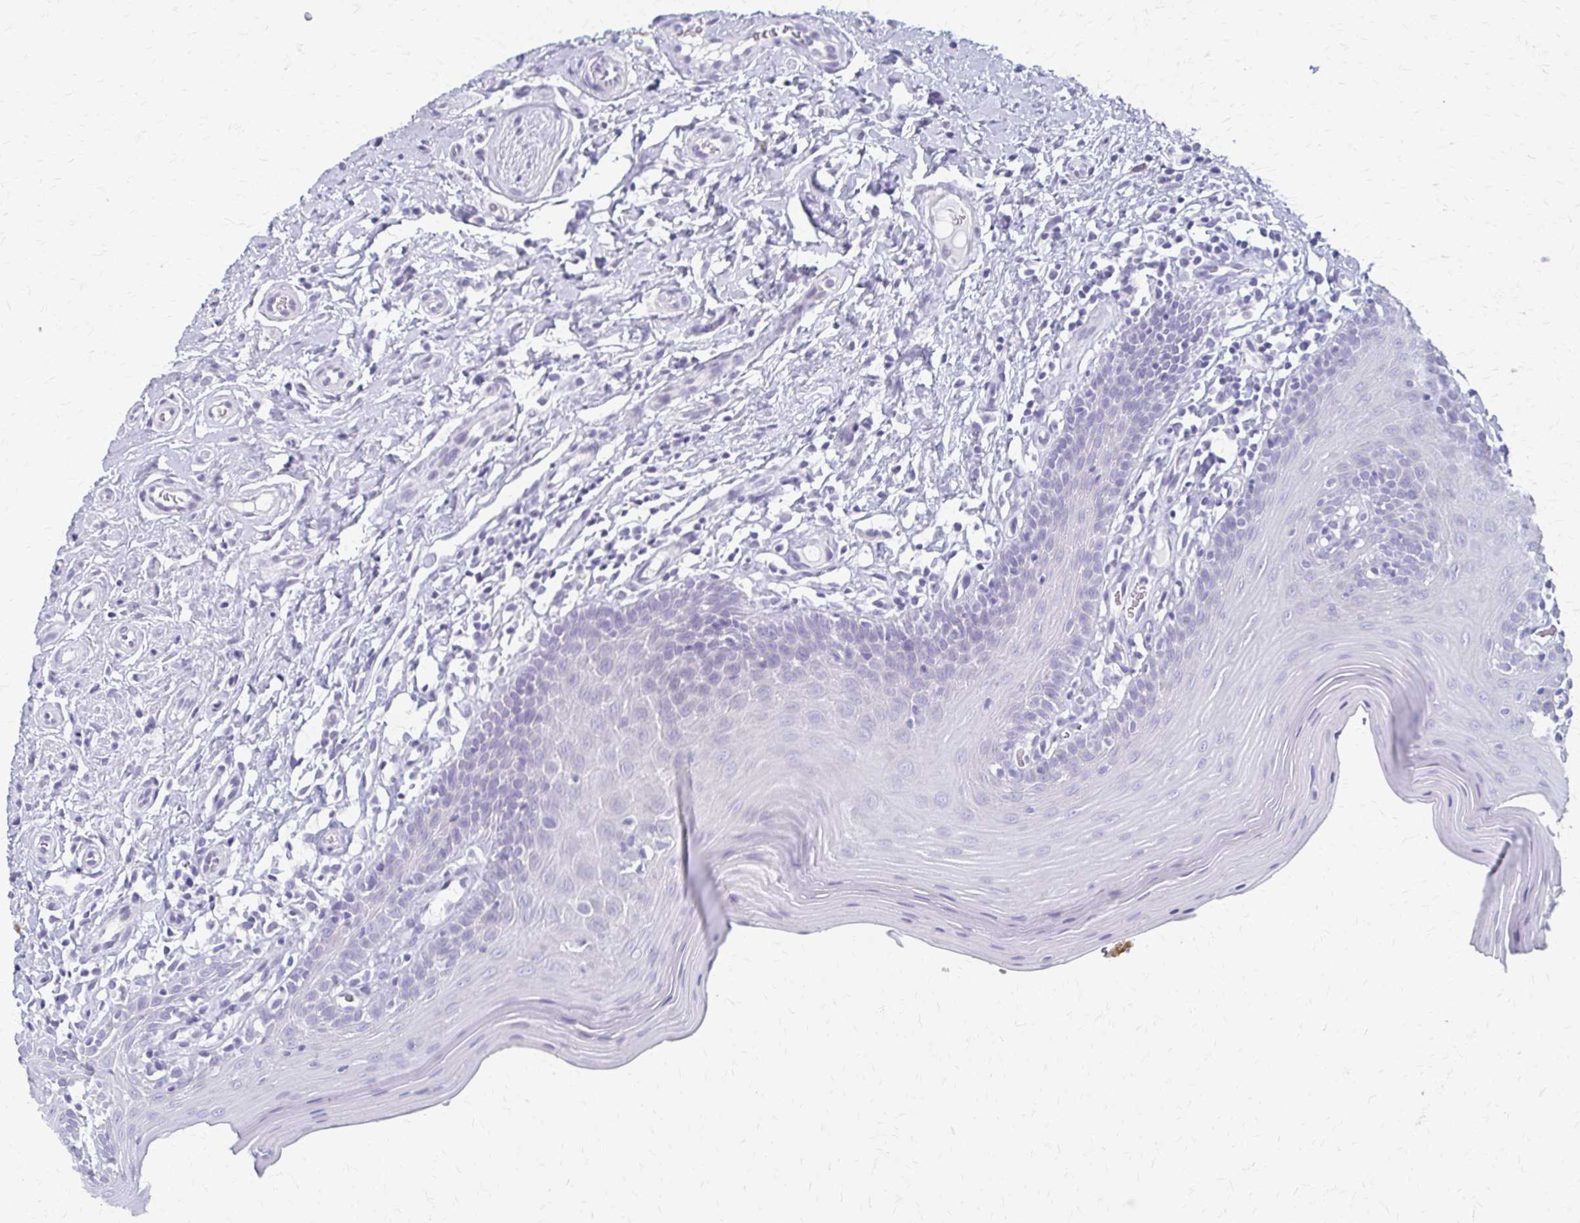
{"staining": {"intensity": "negative", "quantity": "none", "location": "none"}, "tissue": "oral mucosa", "cell_type": "Squamous epithelial cells", "image_type": "normal", "snomed": [{"axis": "morphology", "description": "Normal tissue, NOS"}, {"axis": "topography", "description": "Oral tissue"}, {"axis": "topography", "description": "Tounge, NOS"}], "caption": "The photomicrograph displays no staining of squamous epithelial cells in unremarkable oral mucosa. The staining was performed using DAB to visualize the protein expression in brown, while the nuclei were stained in blue with hematoxylin (Magnification: 20x).", "gene": "CYB5A", "patient": {"sex": "female", "age": 58}}